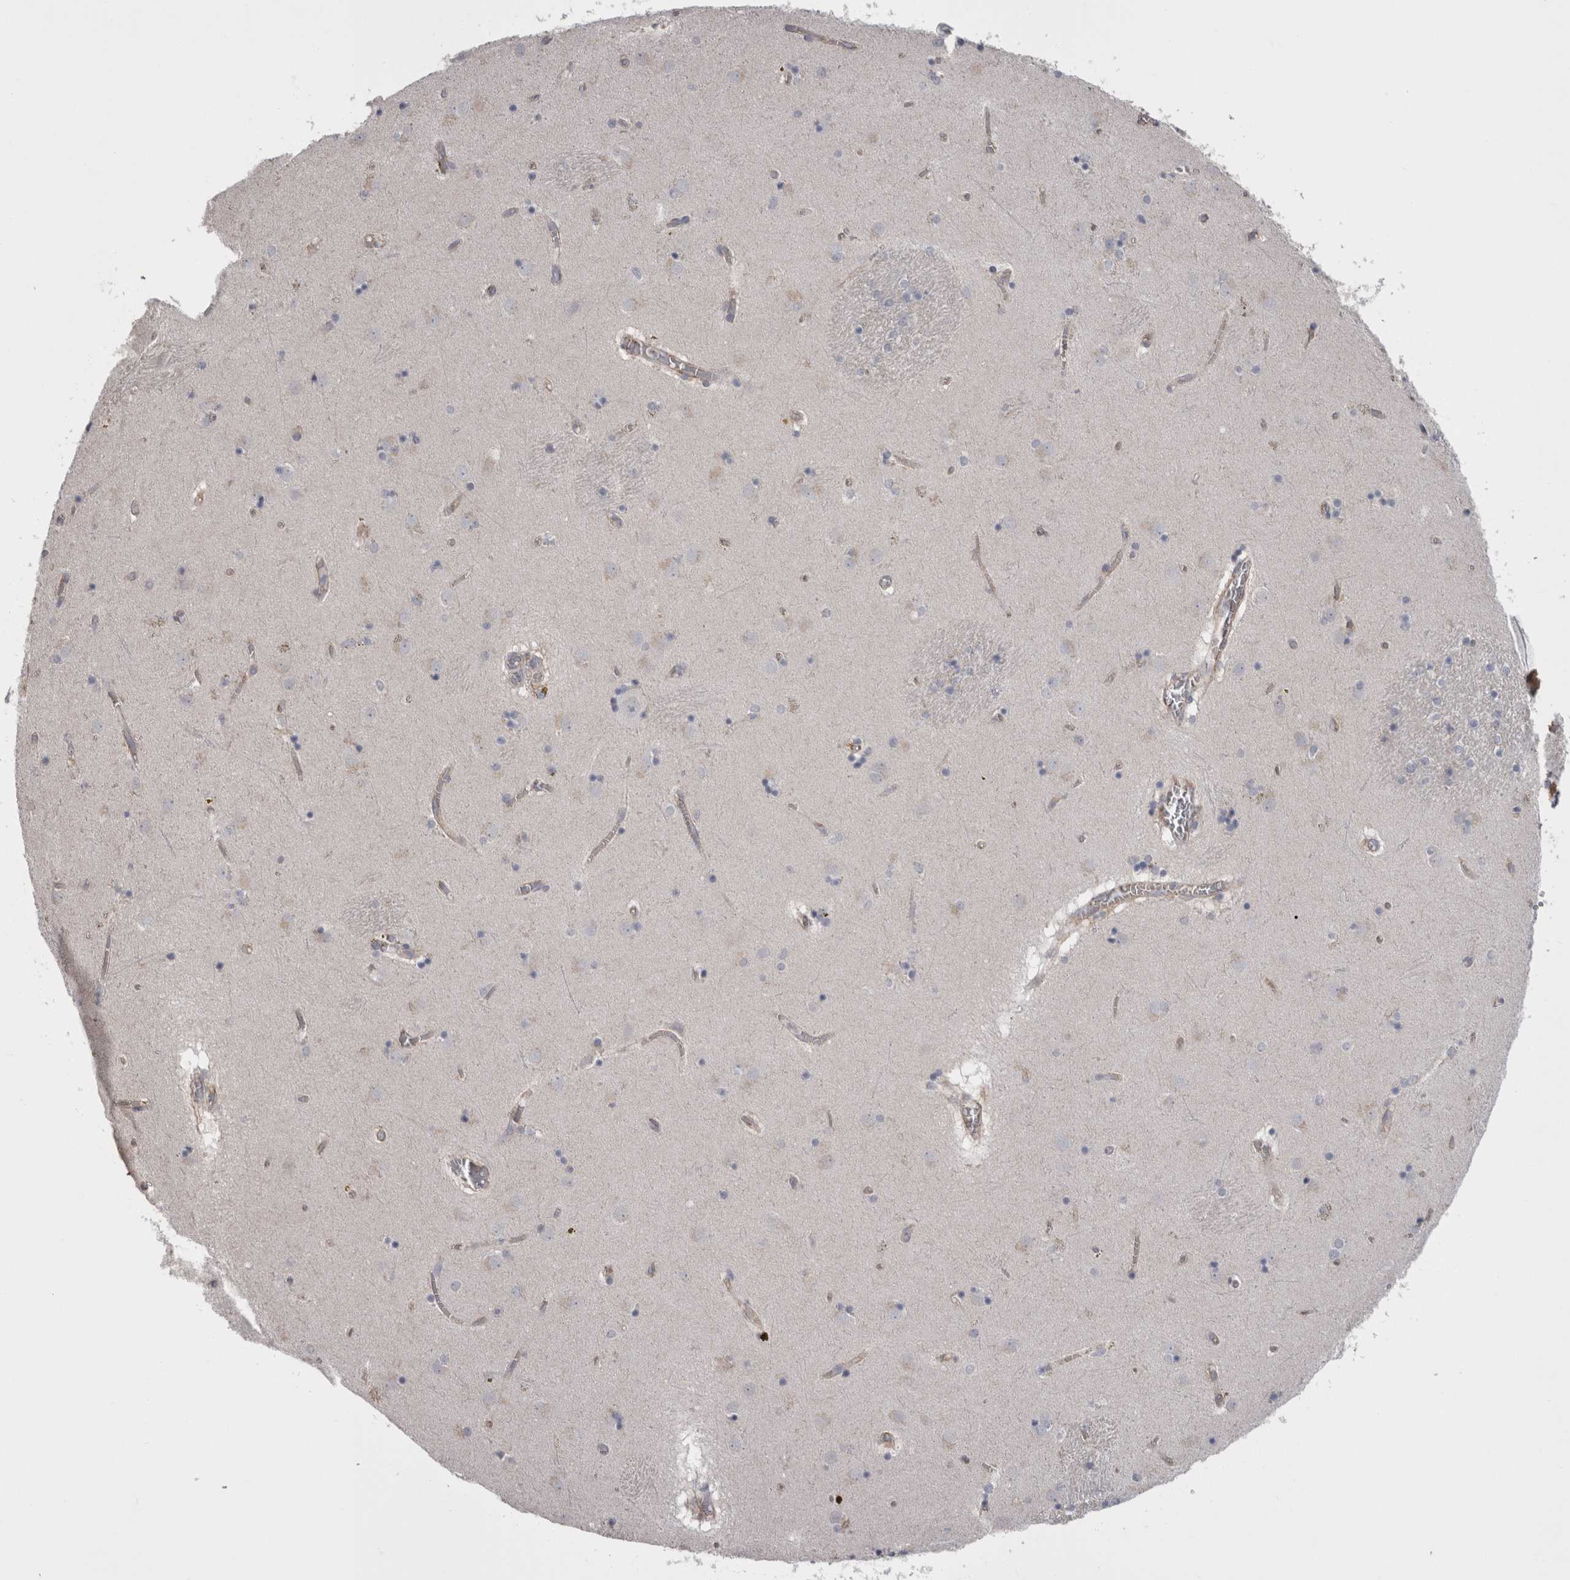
{"staining": {"intensity": "negative", "quantity": "none", "location": "none"}, "tissue": "caudate", "cell_type": "Glial cells", "image_type": "normal", "snomed": [{"axis": "morphology", "description": "Normal tissue, NOS"}, {"axis": "topography", "description": "Lateral ventricle wall"}], "caption": "This image is of benign caudate stained with immunohistochemistry to label a protein in brown with the nuclei are counter-stained blue. There is no positivity in glial cells. (DAB immunohistochemistry with hematoxylin counter stain).", "gene": "NECTIN2", "patient": {"sex": "male", "age": 70}}